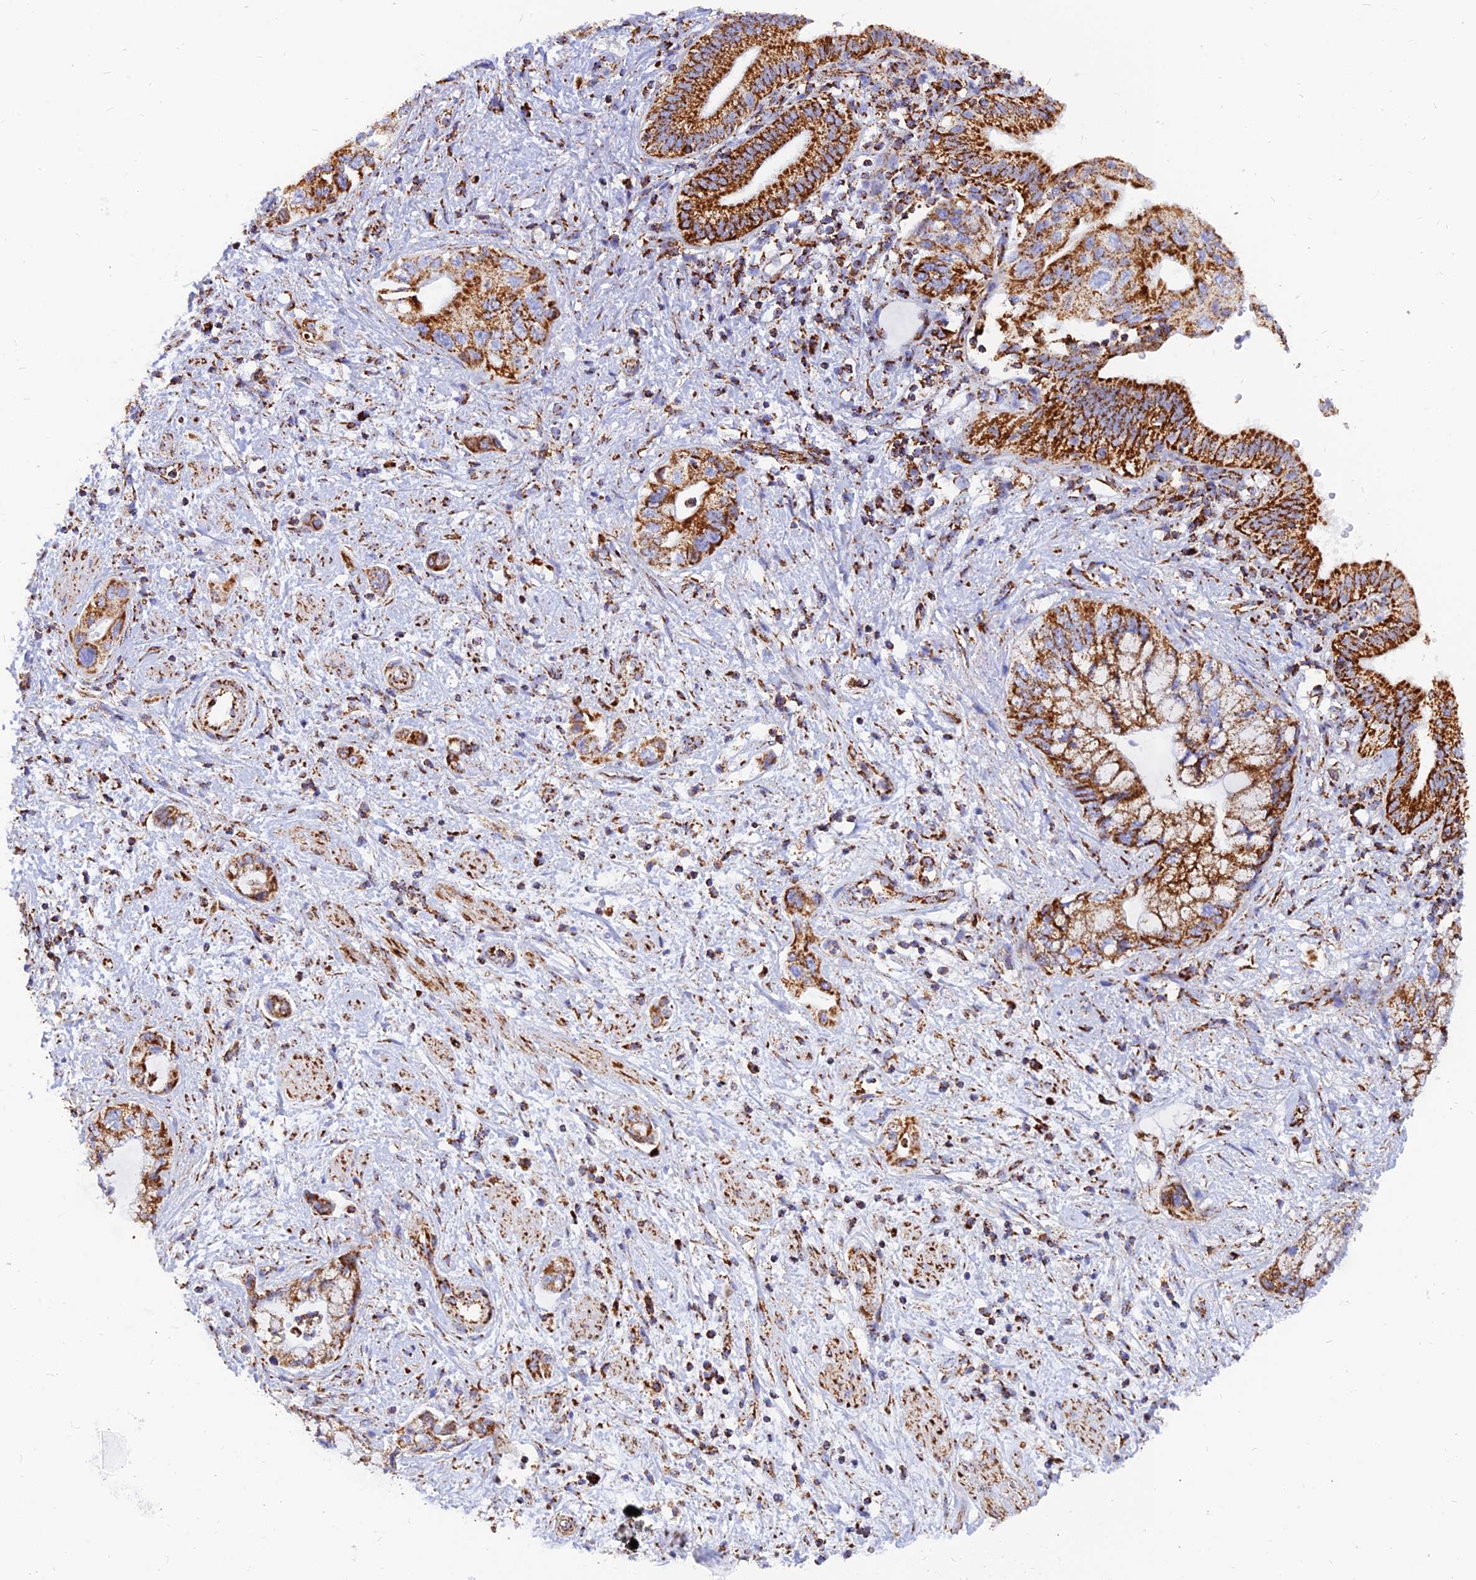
{"staining": {"intensity": "strong", "quantity": ">75%", "location": "cytoplasmic/membranous"}, "tissue": "pancreatic cancer", "cell_type": "Tumor cells", "image_type": "cancer", "snomed": [{"axis": "morphology", "description": "Adenocarcinoma, NOS"}, {"axis": "topography", "description": "Pancreas"}], "caption": "Tumor cells exhibit high levels of strong cytoplasmic/membranous positivity in about >75% of cells in pancreatic cancer.", "gene": "NDUFB6", "patient": {"sex": "female", "age": 73}}